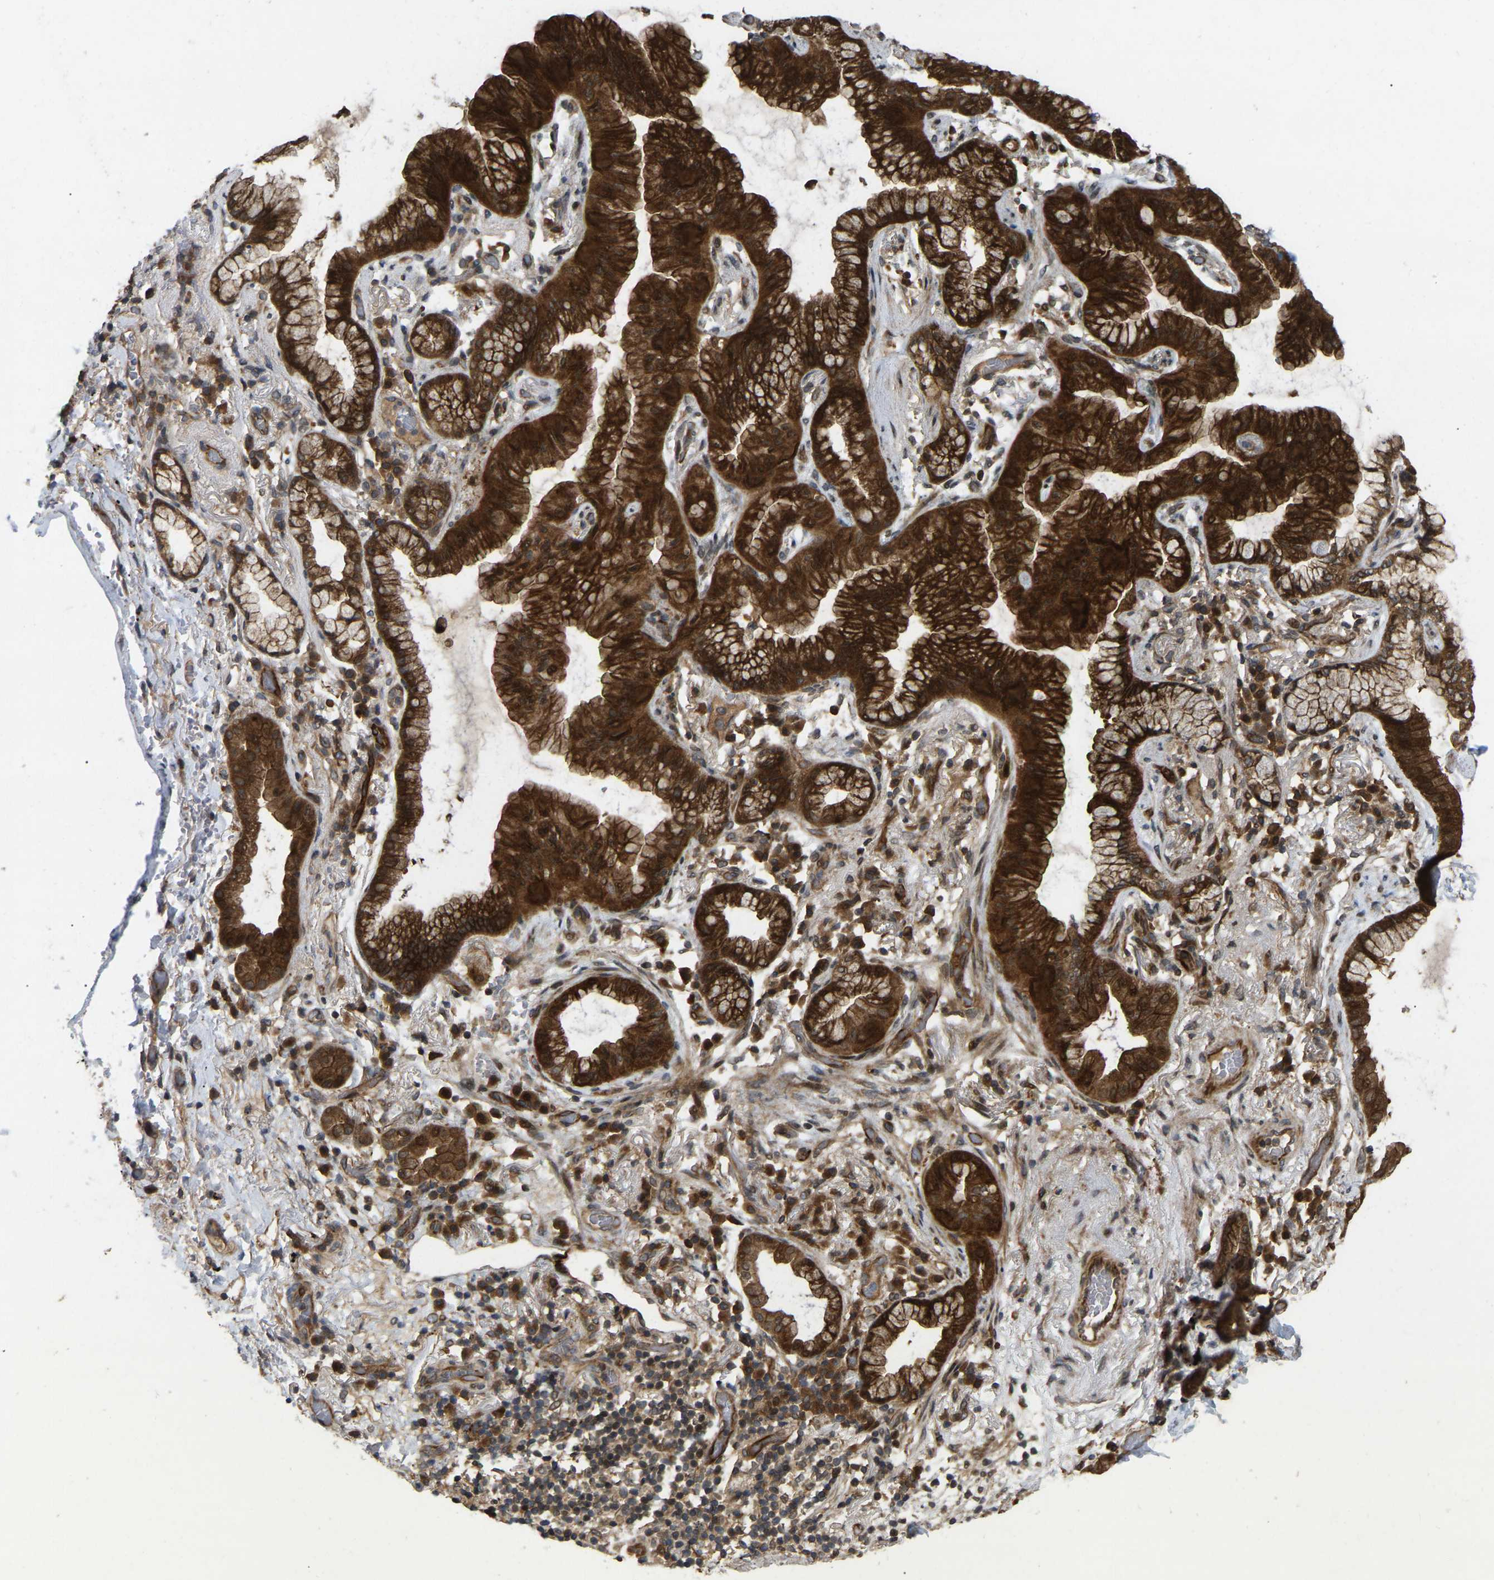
{"staining": {"intensity": "strong", "quantity": ">75%", "location": "cytoplasmic/membranous,nuclear"}, "tissue": "lung cancer", "cell_type": "Tumor cells", "image_type": "cancer", "snomed": [{"axis": "morphology", "description": "Normal tissue, NOS"}, {"axis": "morphology", "description": "Adenocarcinoma, NOS"}, {"axis": "topography", "description": "Bronchus"}, {"axis": "topography", "description": "Lung"}], "caption": "IHC of human lung cancer (adenocarcinoma) demonstrates high levels of strong cytoplasmic/membranous and nuclear staining in approximately >75% of tumor cells.", "gene": "KIAA1549", "patient": {"sex": "female", "age": 70}}